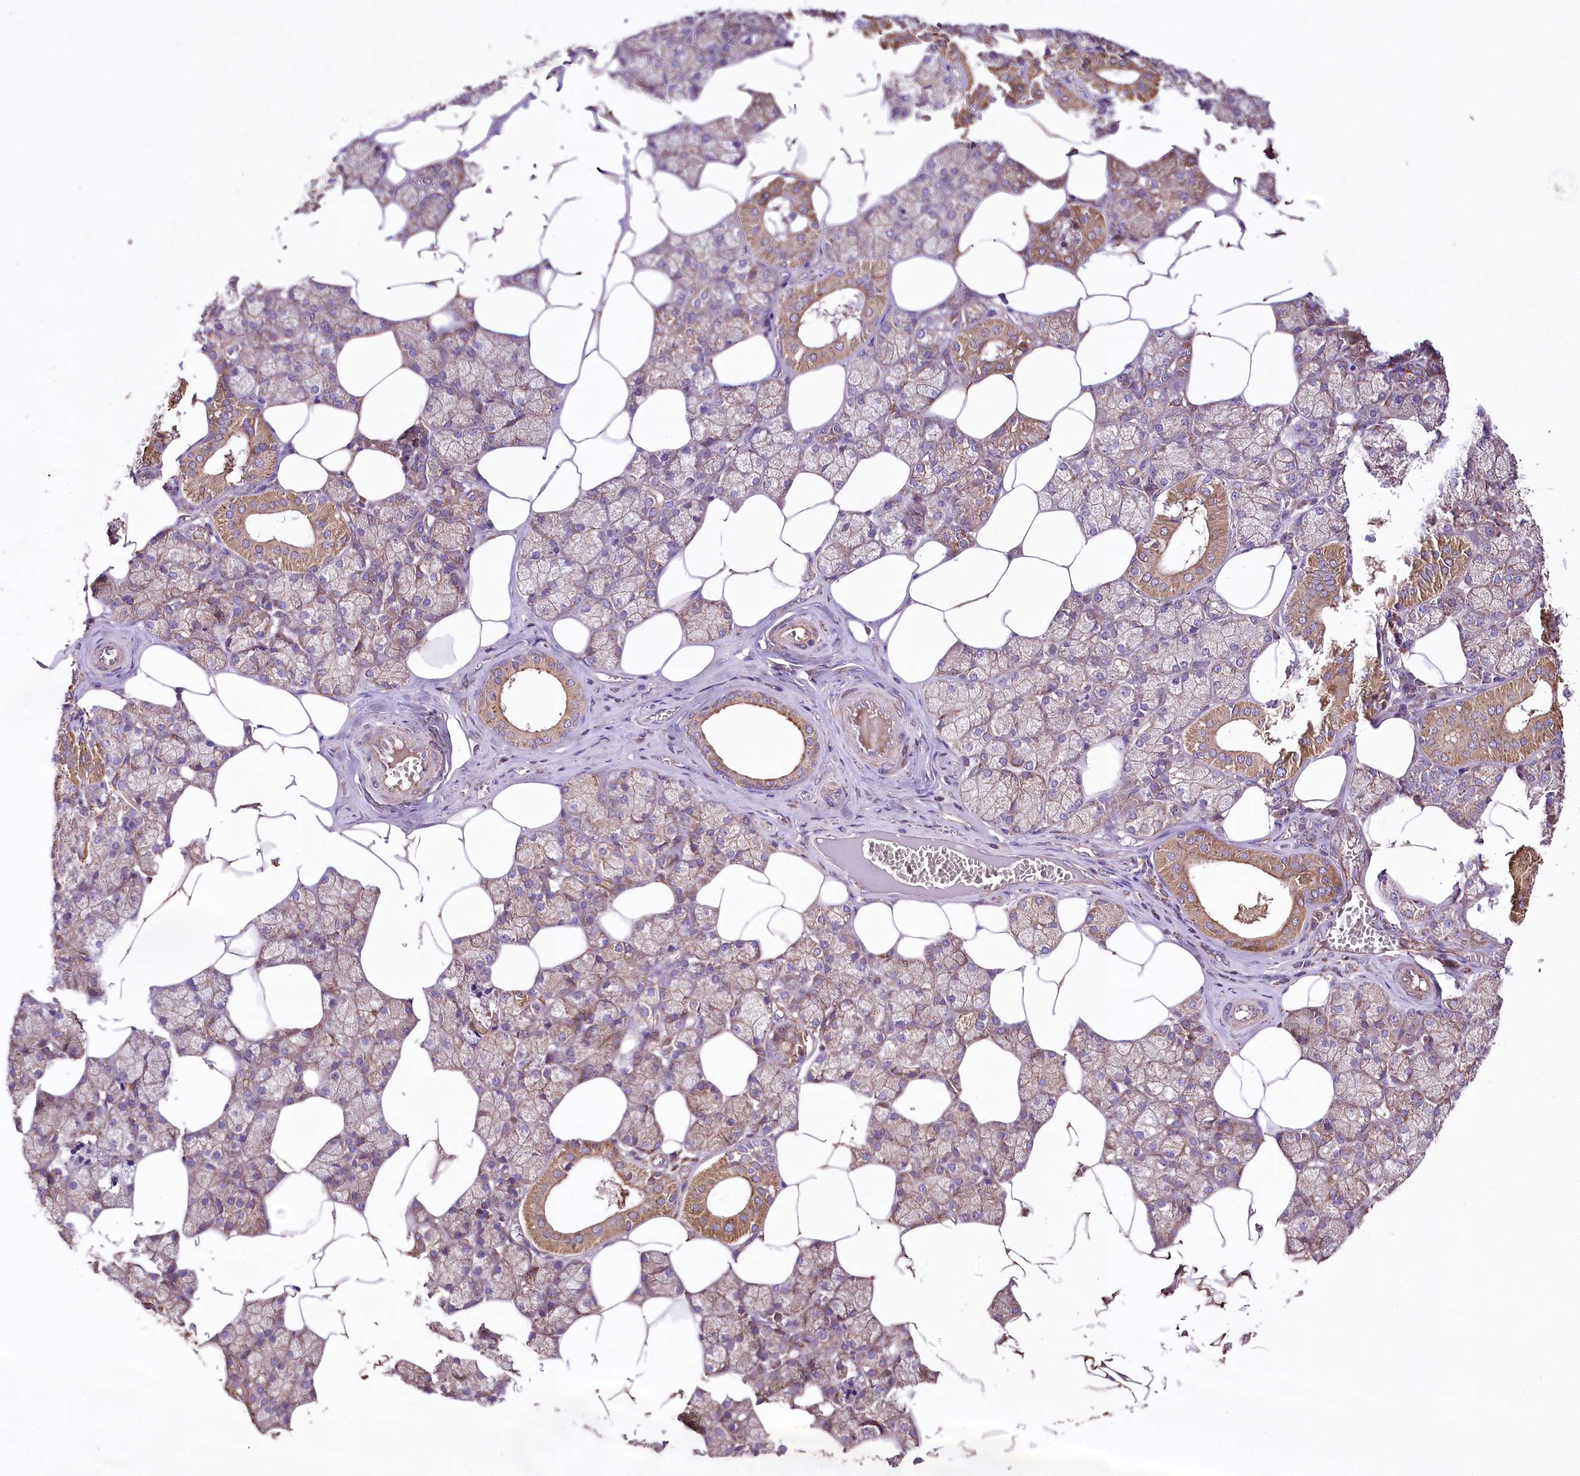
{"staining": {"intensity": "moderate", "quantity": "25%-75%", "location": "cytoplasmic/membranous"}, "tissue": "salivary gland", "cell_type": "Glandular cells", "image_type": "normal", "snomed": [{"axis": "morphology", "description": "Normal tissue, NOS"}, {"axis": "topography", "description": "Salivary gland"}], "caption": "Moderate cytoplasmic/membranous protein positivity is appreciated in about 25%-75% of glandular cells in salivary gland.", "gene": "WWC1", "patient": {"sex": "male", "age": 62}}